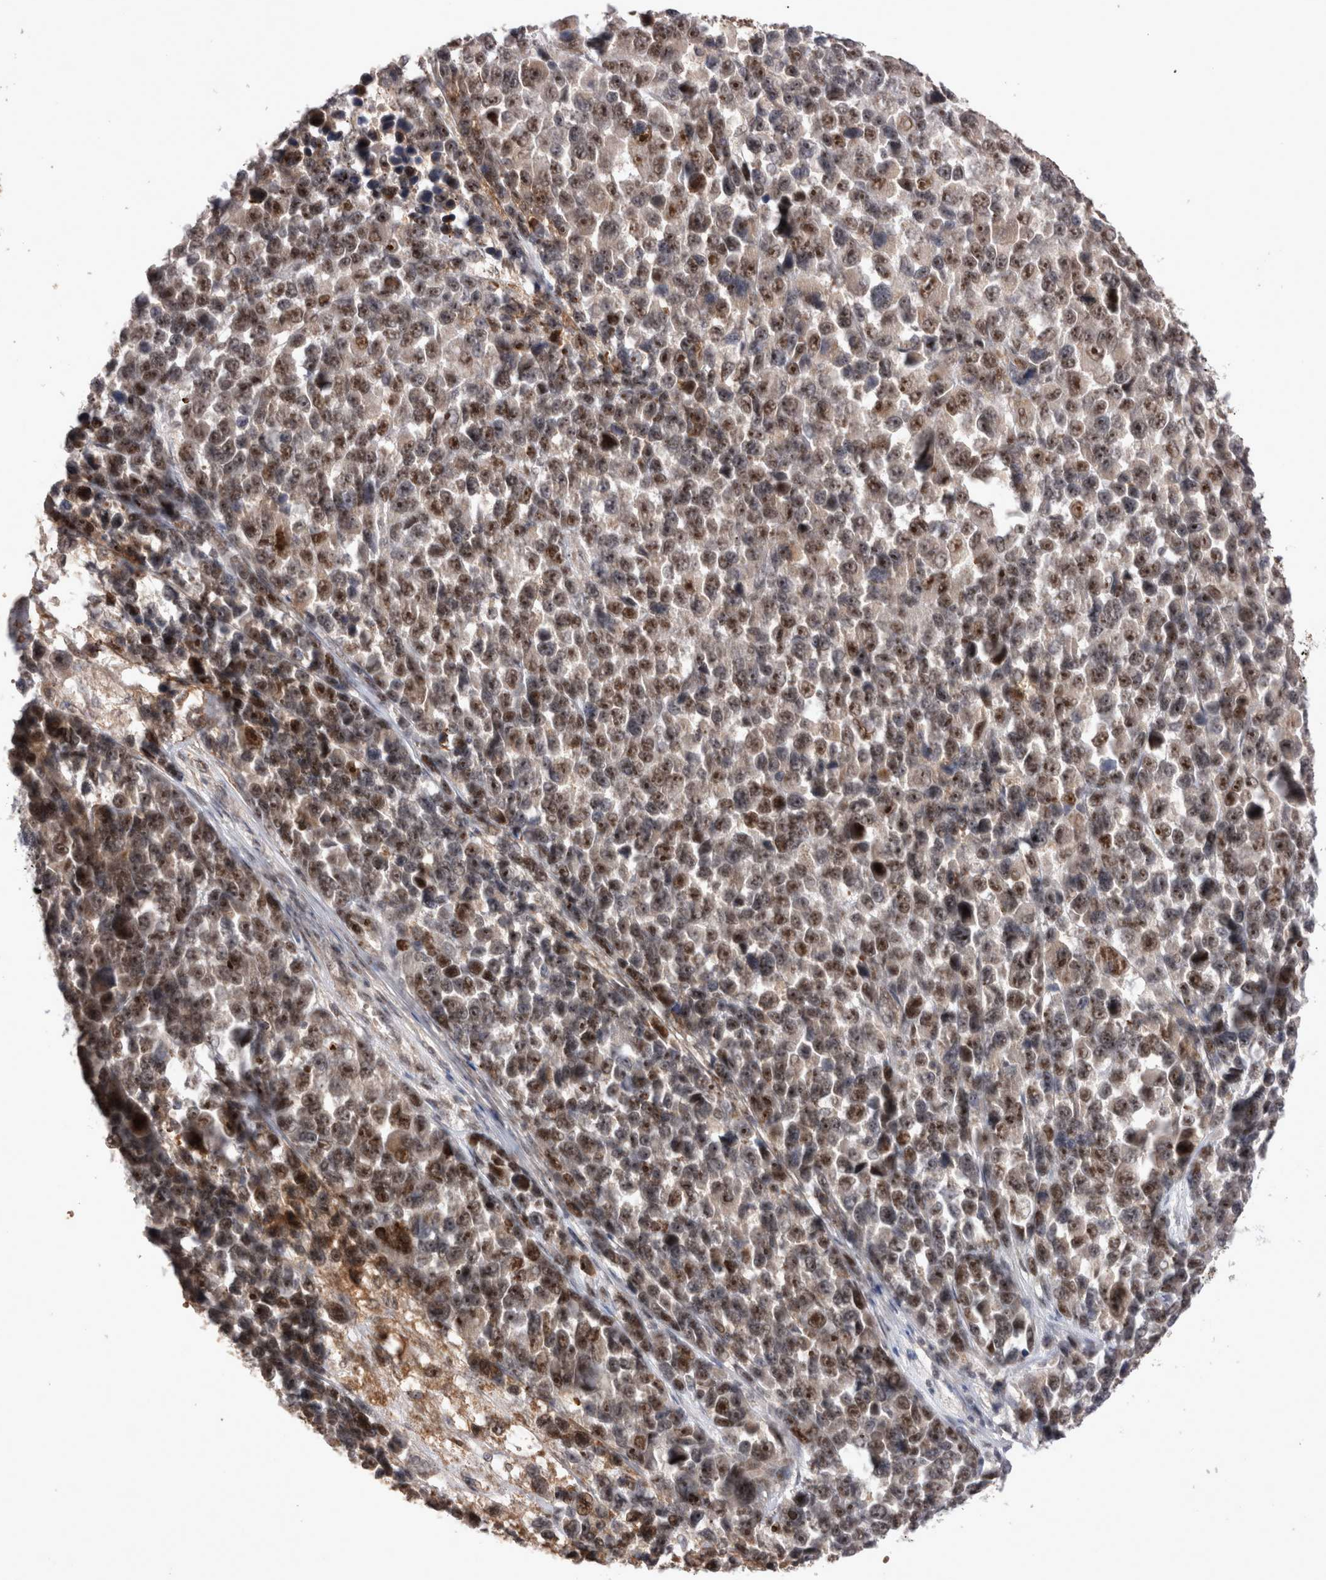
{"staining": {"intensity": "moderate", "quantity": ">75%", "location": "nuclear"}, "tissue": "melanoma", "cell_type": "Tumor cells", "image_type": "cancer", "snomed": [{"axis": "morphology", "description": "Malignant melanoma, NOS"}, {"axis": "topography", "description": "Skin"}], "caption": "This micrograph exhibits immunohistochemistry (IHC) staining of human malignant melanoma, with medium moderate nuclear expression in approximately >75% of tumor cells.", "gene": "STK11", "patient": {"sex": "male", "age": 53}}